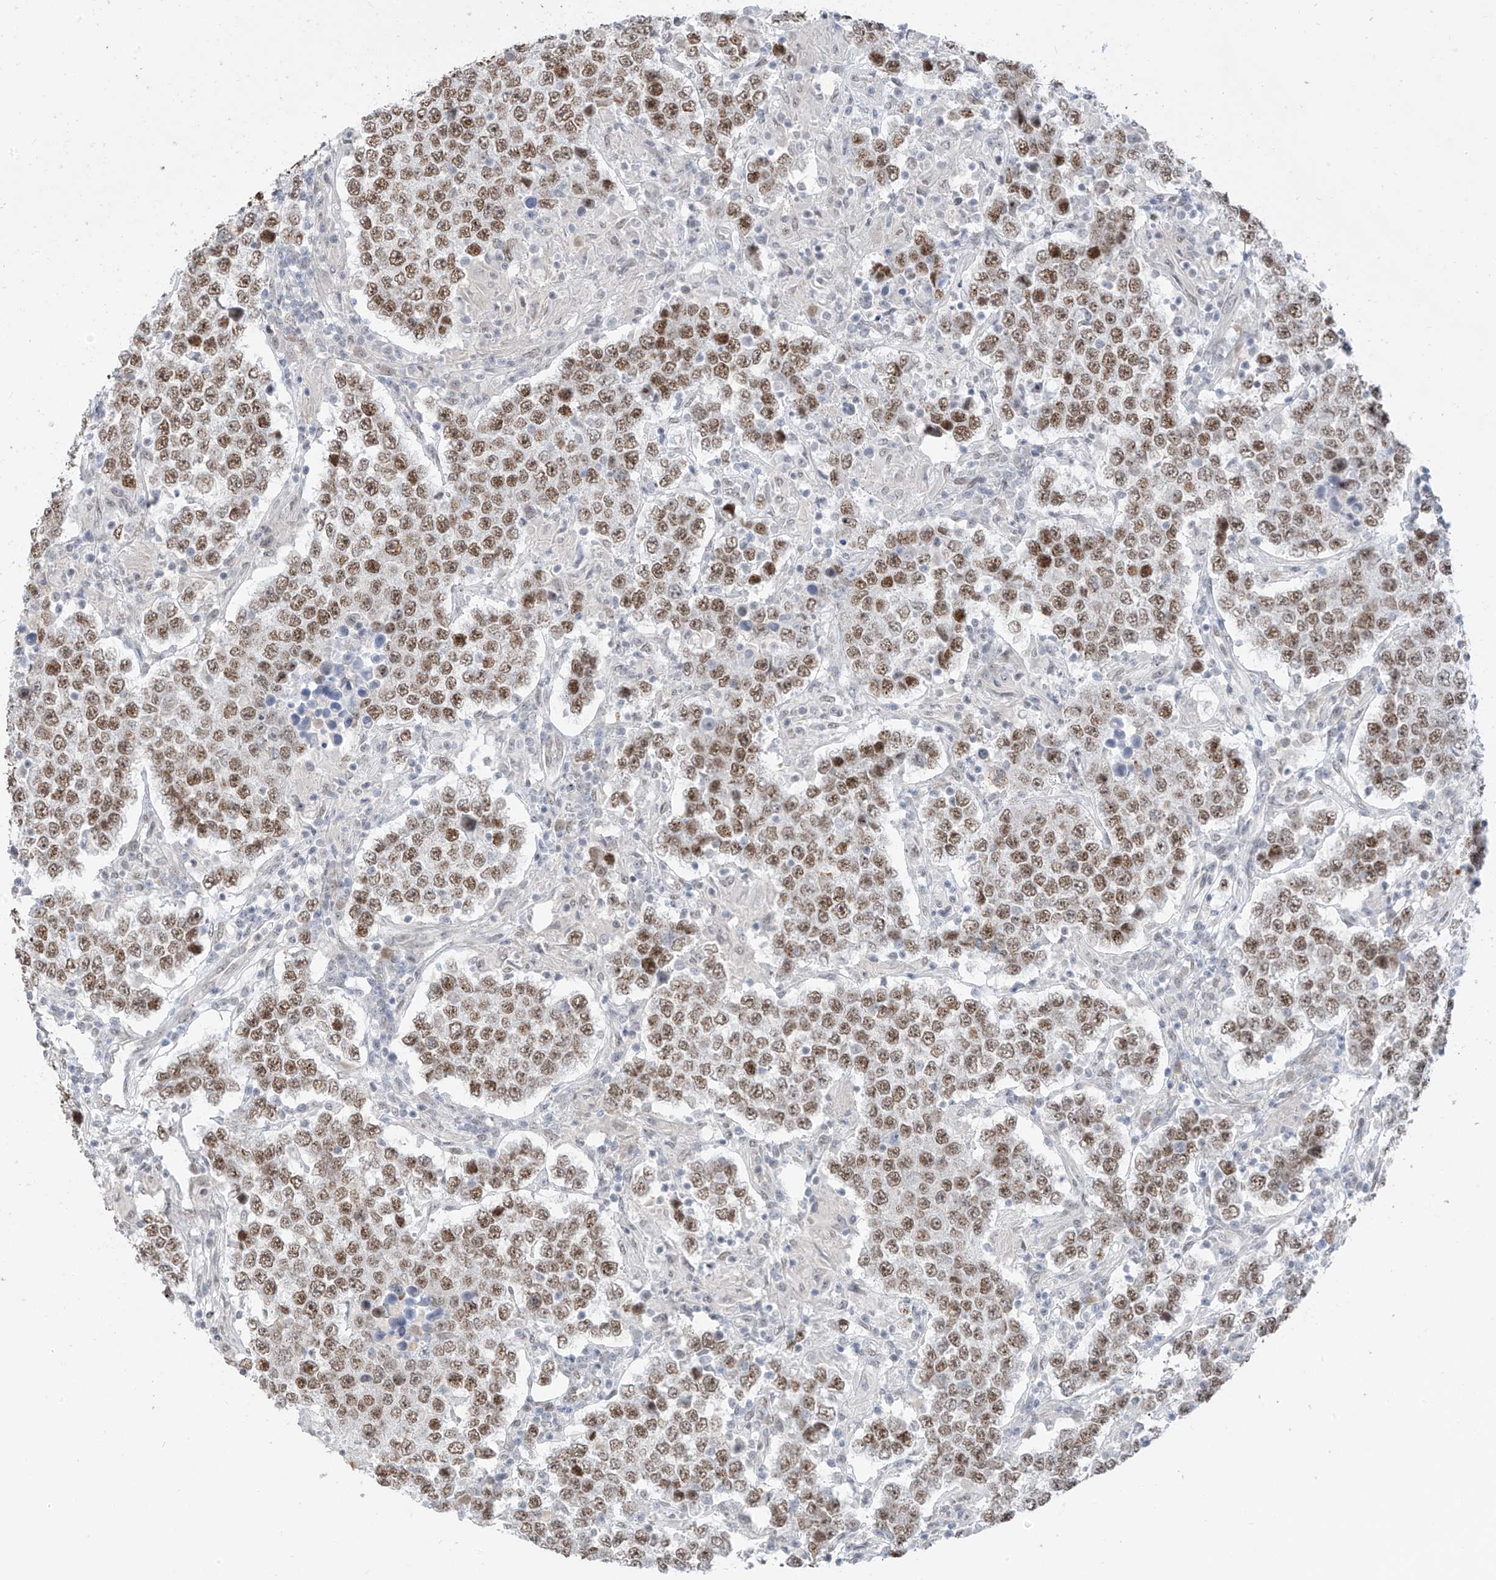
{"staining": {"intensity": "moderate", "quantity": ">75%", "location": "nuclear"}, "tissue": "testis cancer", "cell_type": "Tumor cells", "image_type": "cancer", "snomed": [{"axis": "morphology", "description": "Normal tissue, NOS"}, {"axis": "morphology", "description": "Urothelial carcinoma, High grade"}, {"axis": "morphology", "description": "Seminoma, NOS"}, {"axis": "morphology", "description": "Carcinoma, Embryonal, NOS"}, {"axis": "topography", "description": "Urinary bladder"}, {"axis": "topography", "description": "Testis"}], "caption": "Approximately >75% of tumor cells in embryonal carcinoma (testis) demonstrate moderate nuclear protein staining as visualized by brown immunohistochemical staining.", "gene": "MCM9", "patient": {"sex": "male", "age": 41}}